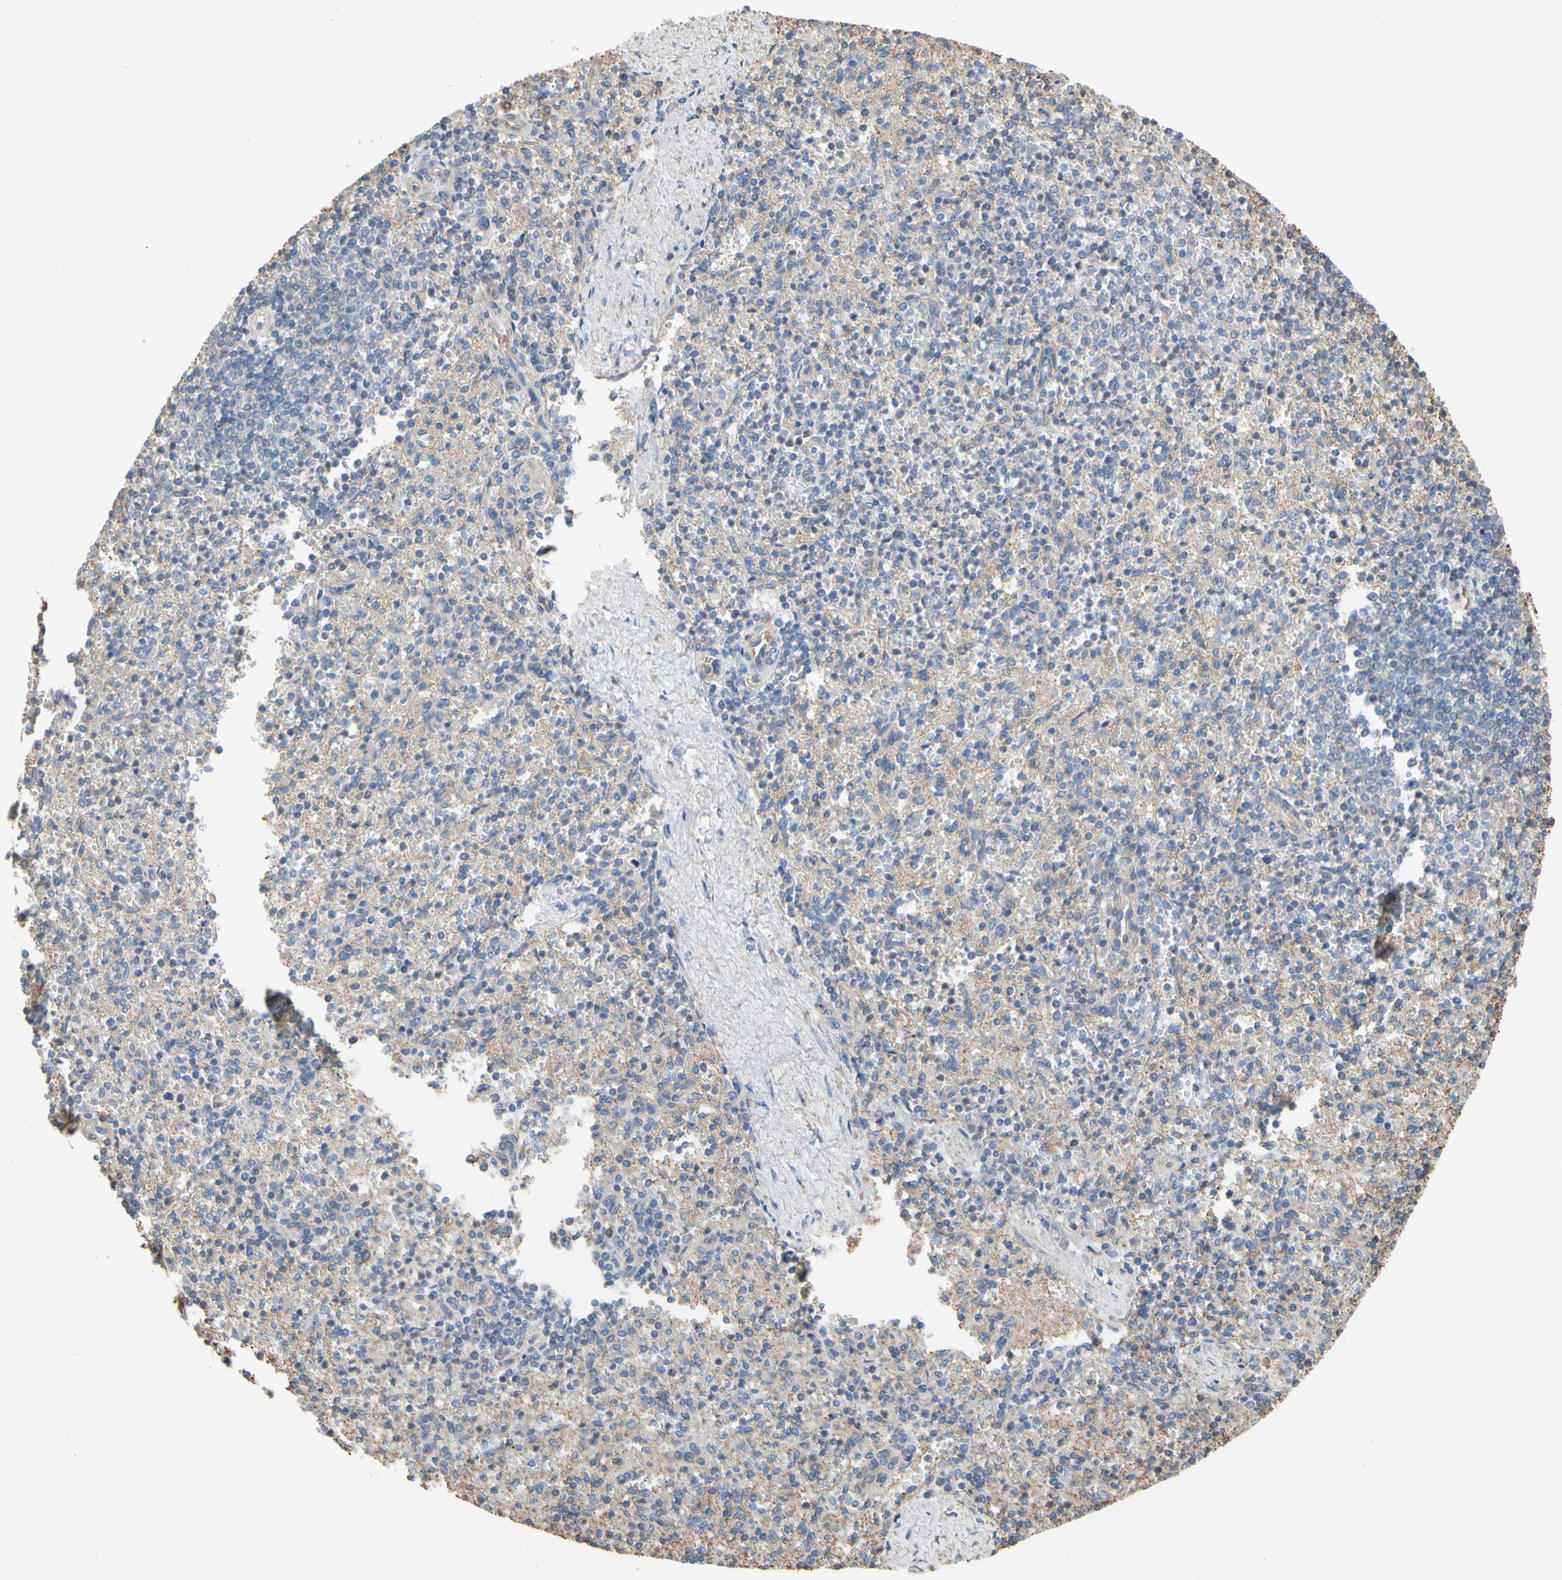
{"staining": {"intensity": "weak", "quantity": ">75%", "location": "cytoplasmic/membranous"}, "tissue": "spleen", "cell_type": "Cells in red pulp", "image_type": "normal", "snomed": [{"axis": "morphology", "description": "Normal tissue, NOS"}, {"axis": "topography", "description": "Spleen"}], "caption": "Protein expression analysis of unremarkable spleen displays weak cytoplasmic/membranous staining in approximately >75% of cells in red pulp.", "gene": "PDZK1", "patient": {"sex": "female", "age": 74}}